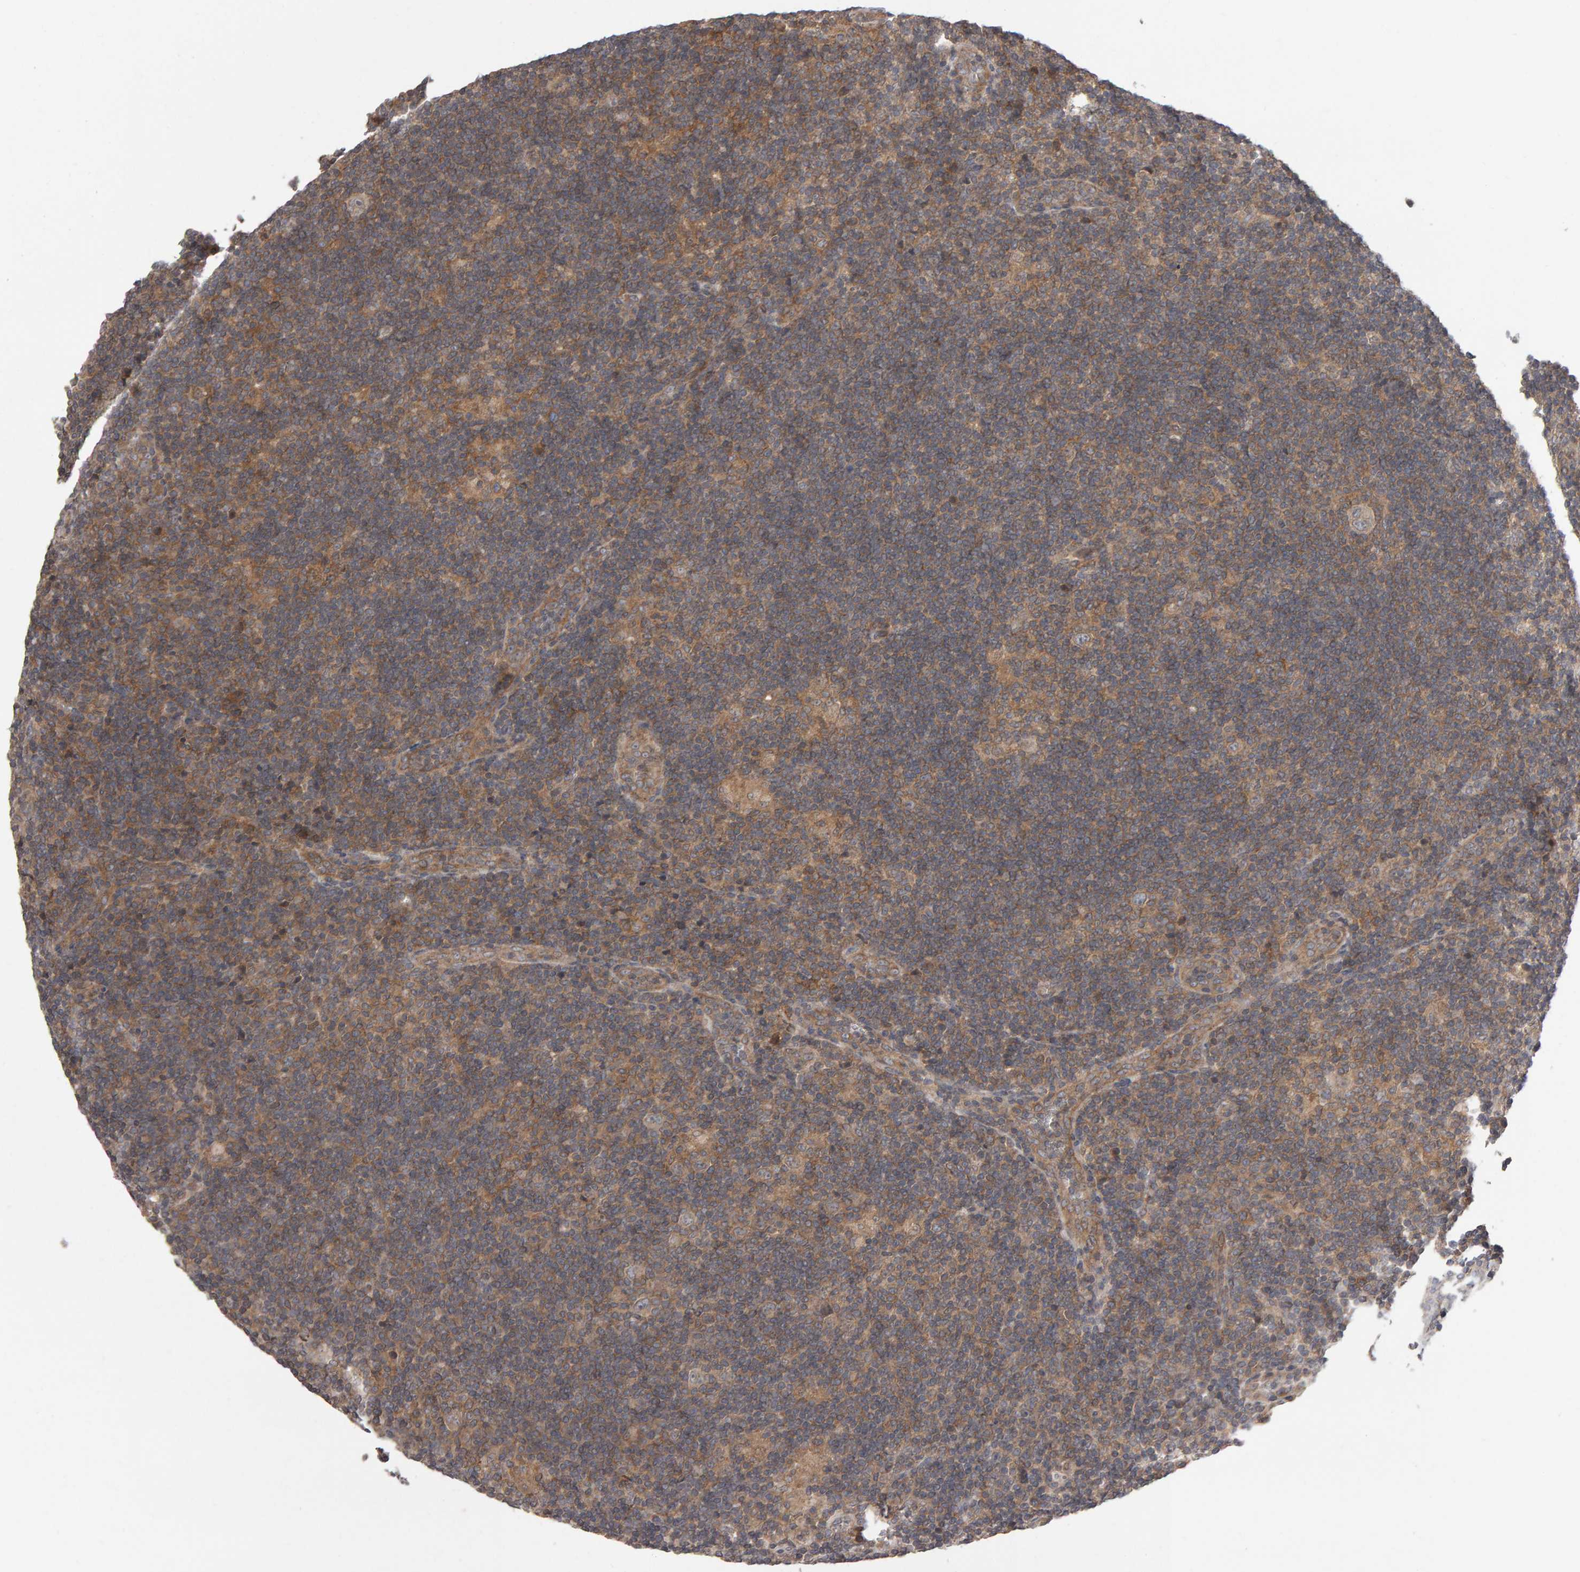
{"staining": {"intensity": "moderate", "quantity": ">75%", "location": "cytoplasmic/membranous"}, "tissue": "lymphoma", "cell_type": "Tumor cells", "image_type": "cancer", "snomed": [{"axis": "morphology", "description": "Hodgkin's disease, NOS"}, {"axis": "topography", "description": "Lymph node"}], "caption": "Immunohistochemical staining of human lymphoma reveals medium levels of moderate cytoplasmic/membranous protein positivity in approximately >75% of tumor cells.", "gene": "SCRIB", "patient": {"sex": "female", "age": 57}}